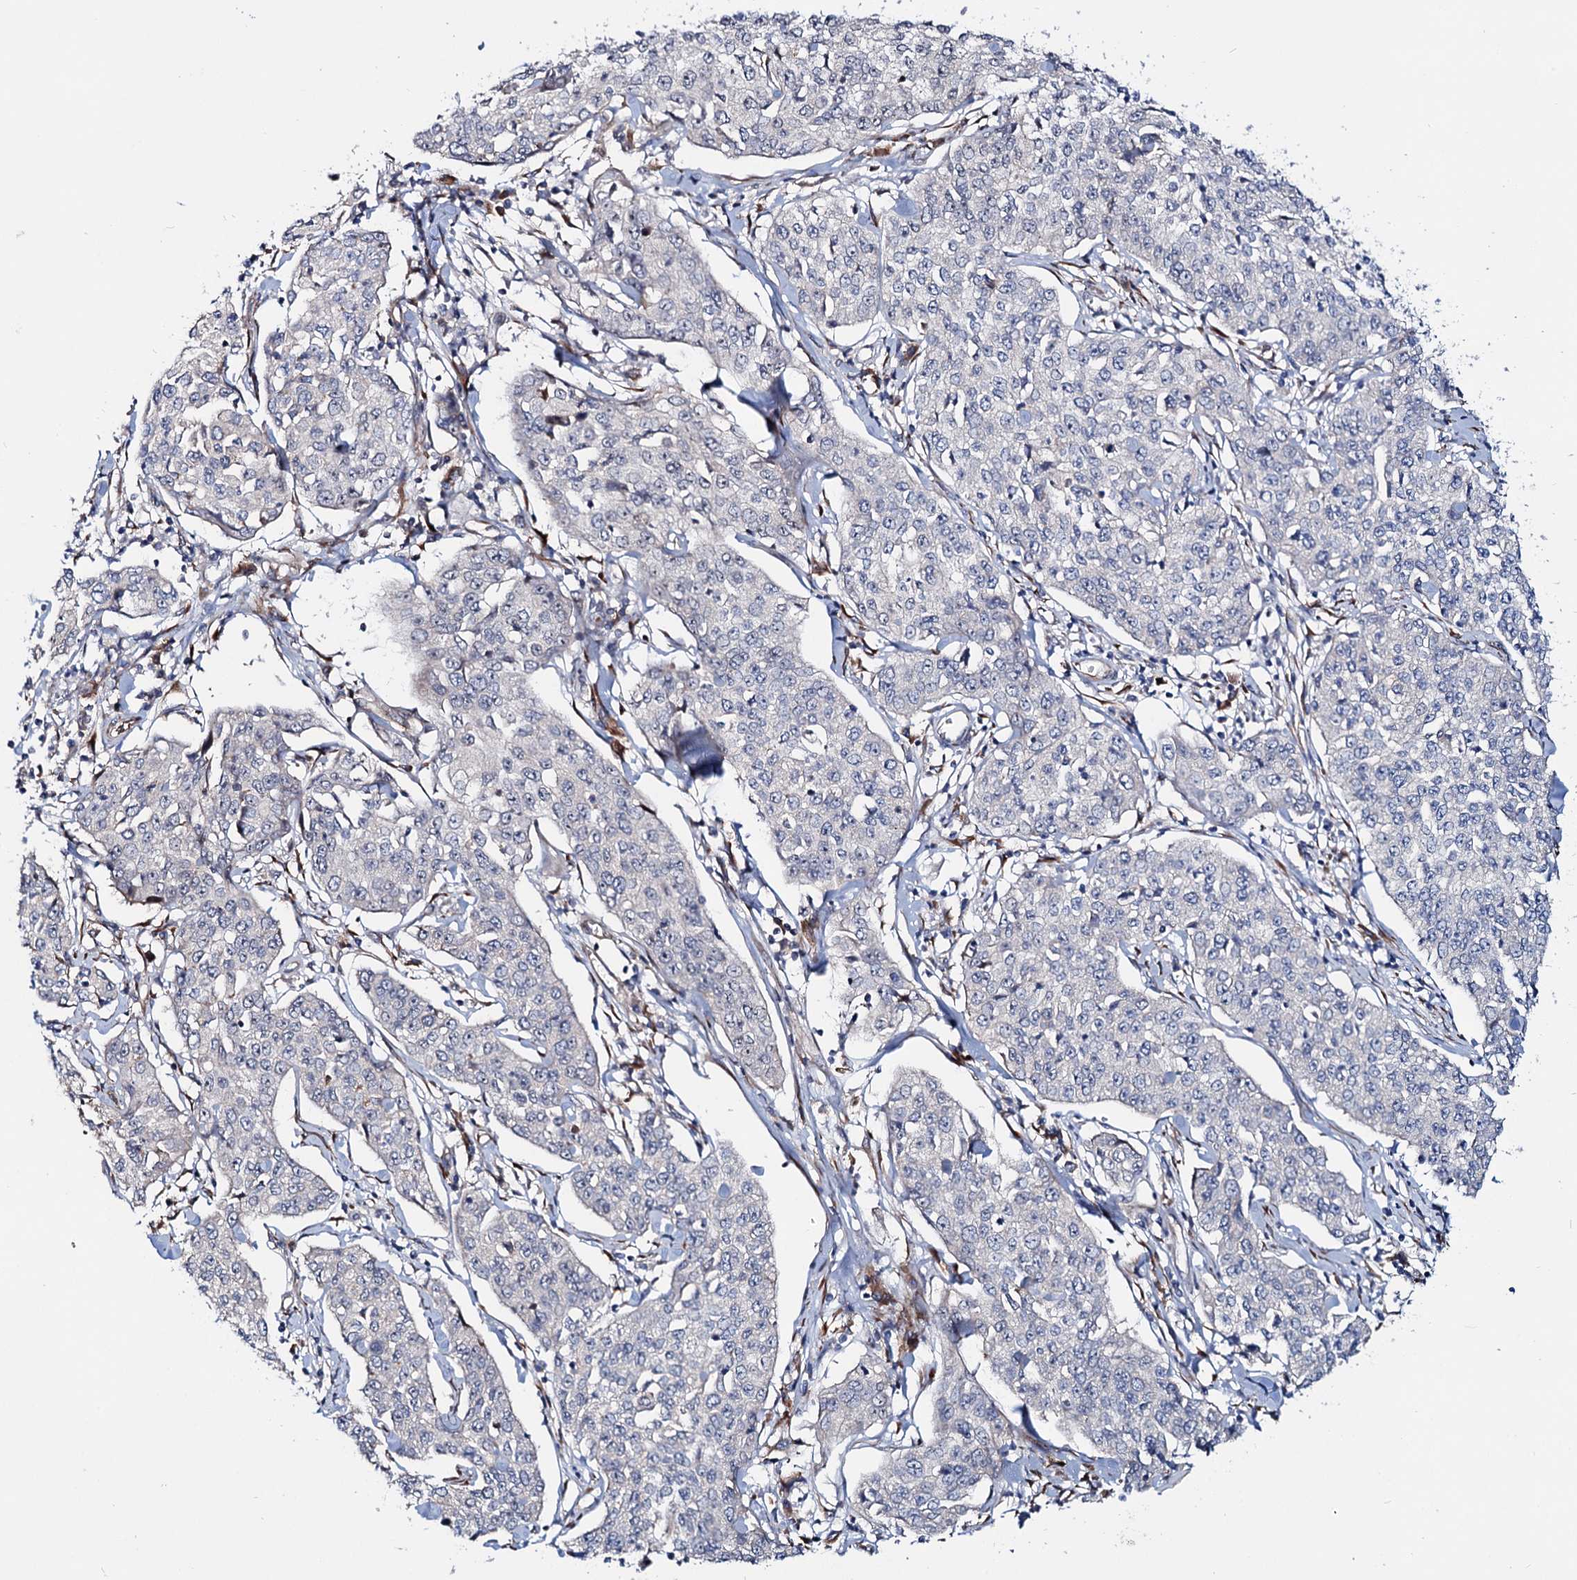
{"staining": {"intensity": "negative", "quantity": "none", "location": "none"}, "tissue": "cervical cancer", "cell_type": "Tumor cells", "image_type": "cancer", "snomed": [{"axis": "morphology", "description": "Squamous cell carcinoma, NOS"}, {"axis": "topography", "description": "Cervix"}], "caption": "This is an IHC micrograph of human squamous cell carcinoma (cervical). There is no expression in tumor cells.", "gene": "PTDSS2", "patient": {"sex": "female", "age": 35}}